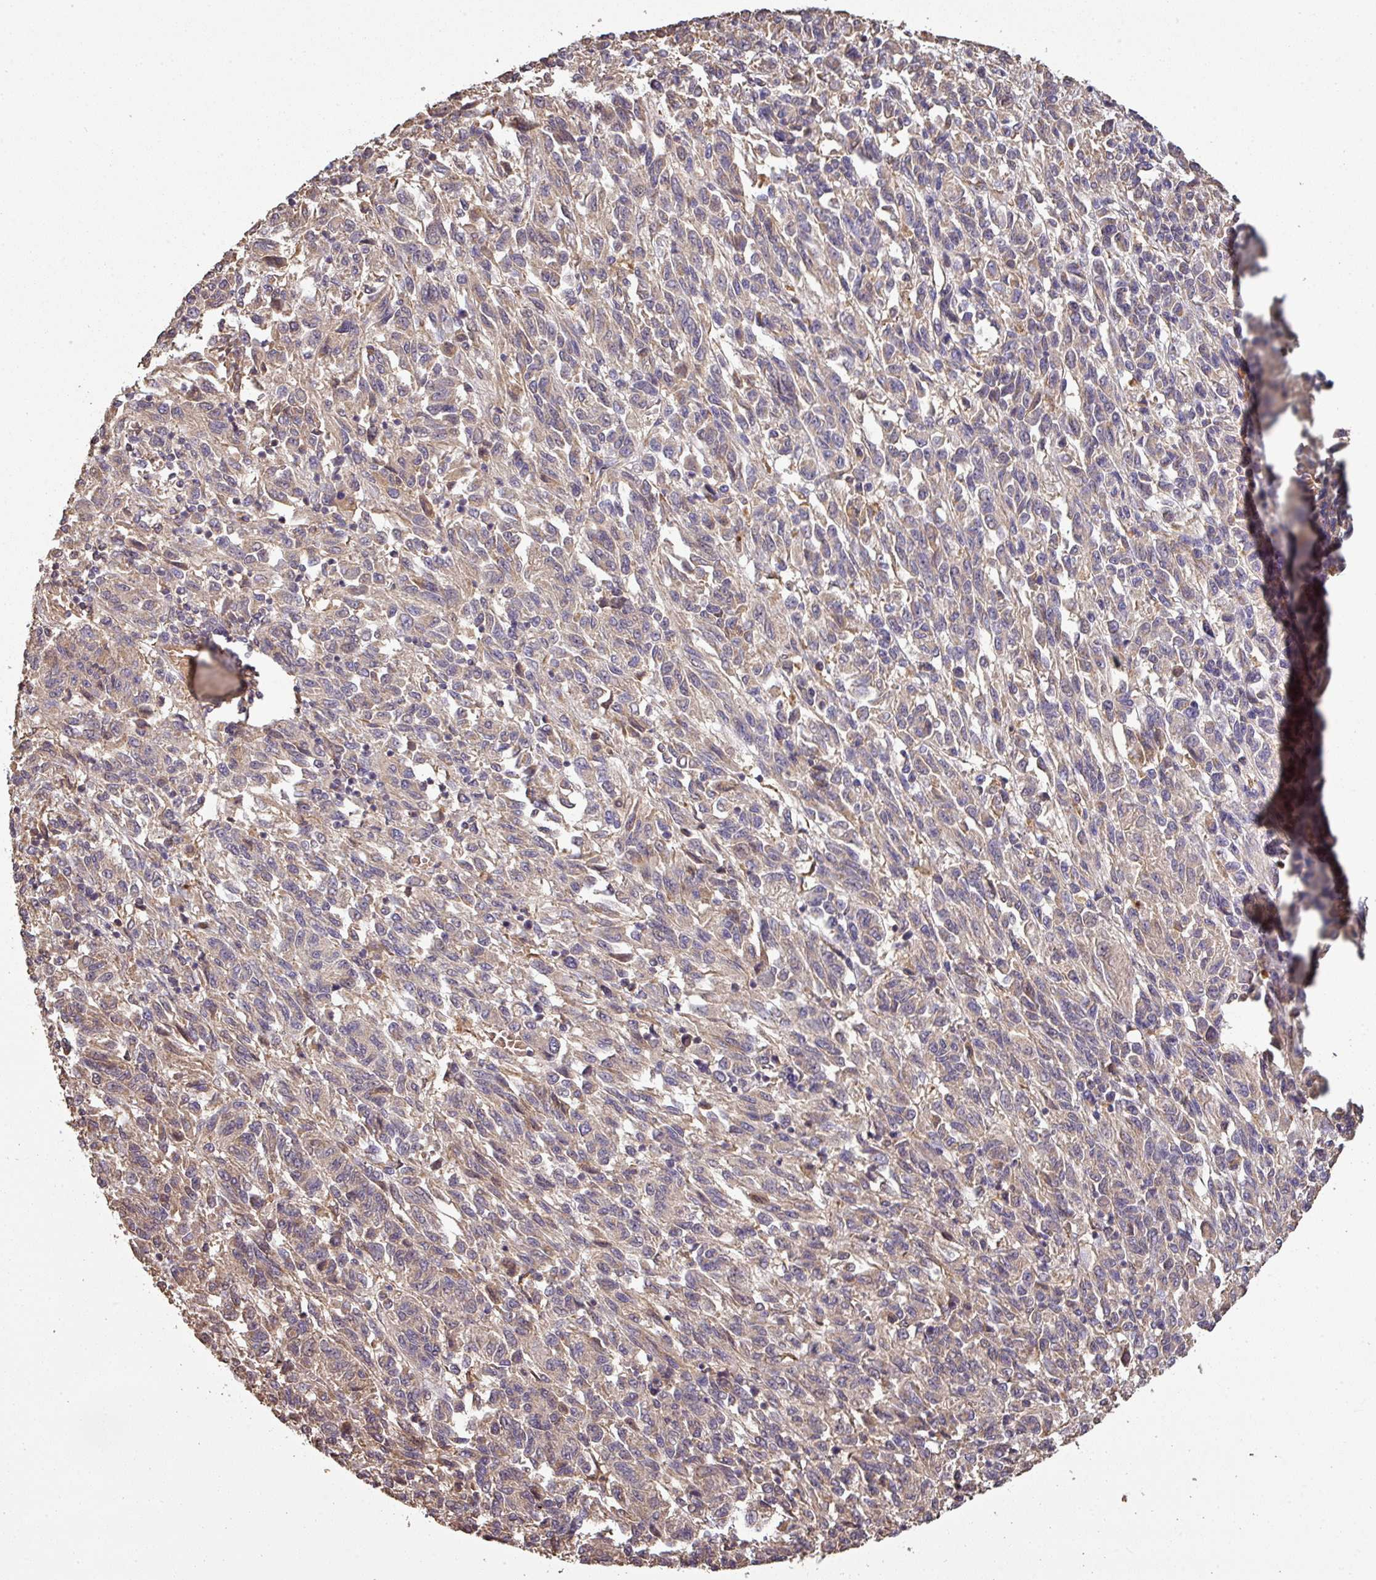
{"staining": {"intensity": "weak", "quantity": ">75%", "location": "cytoplasmic/membranous"}, "tissue": "melanoma", "cell_type": "Tumor cells", "image_type": "cancer", "snomed": [{"axis": "morphology", "description": "Malignant melanoma, Metastatic site"}, {"axis": "topography", "description": "Lung"}], "caption": "Brown immunohistochemical staining in melanoma demonstrates weak cytoplasmic/membranous expression in approximately >75% of tumor cells. (Brightfield microscopy of DAB IHC at high magnification).", "gene": "ISLR", "patient": {"sex": "male", "age": 64}}